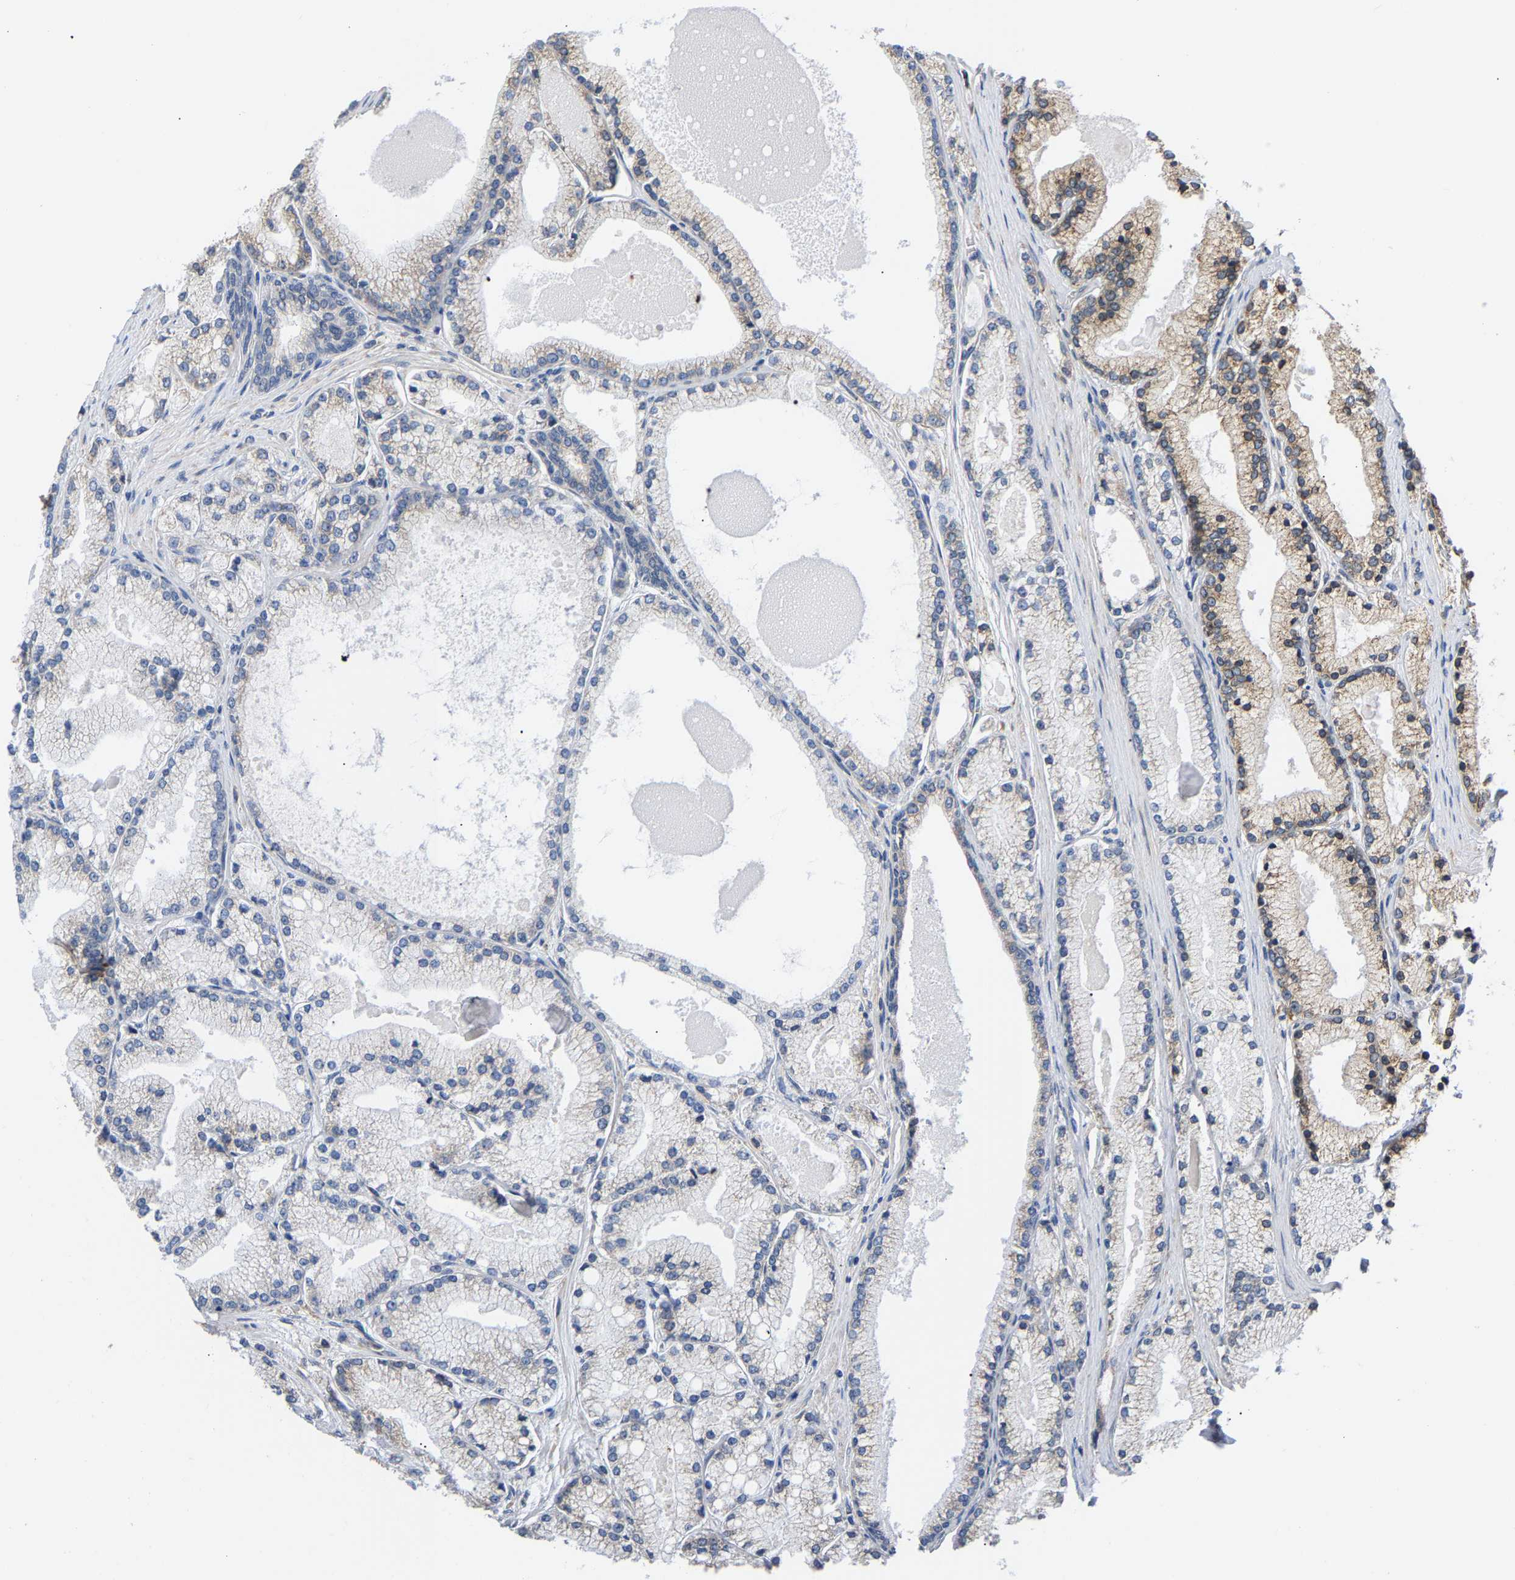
{"staining": {"intensity": "moderate", "quantity": "25%-75%", "location": "cytoplasmic/membranous"}, "tissue": "prostate cancer", "cell_type": "Tumor cells", "image_type": "cancer", "snomed": [{"axis": "morphology", "description": "Adenocarcinoma, High grade"}, {"axis": "topography", "description": "Prostate"}], "caption": "Protein staining of prostate cancer tissue exhibits moderate cytoplasmic/membranous expression in approximately 25%-75% of tumor cells.", "gene": "ARAP1", "patient": {"sex": "male", "age": 71}}